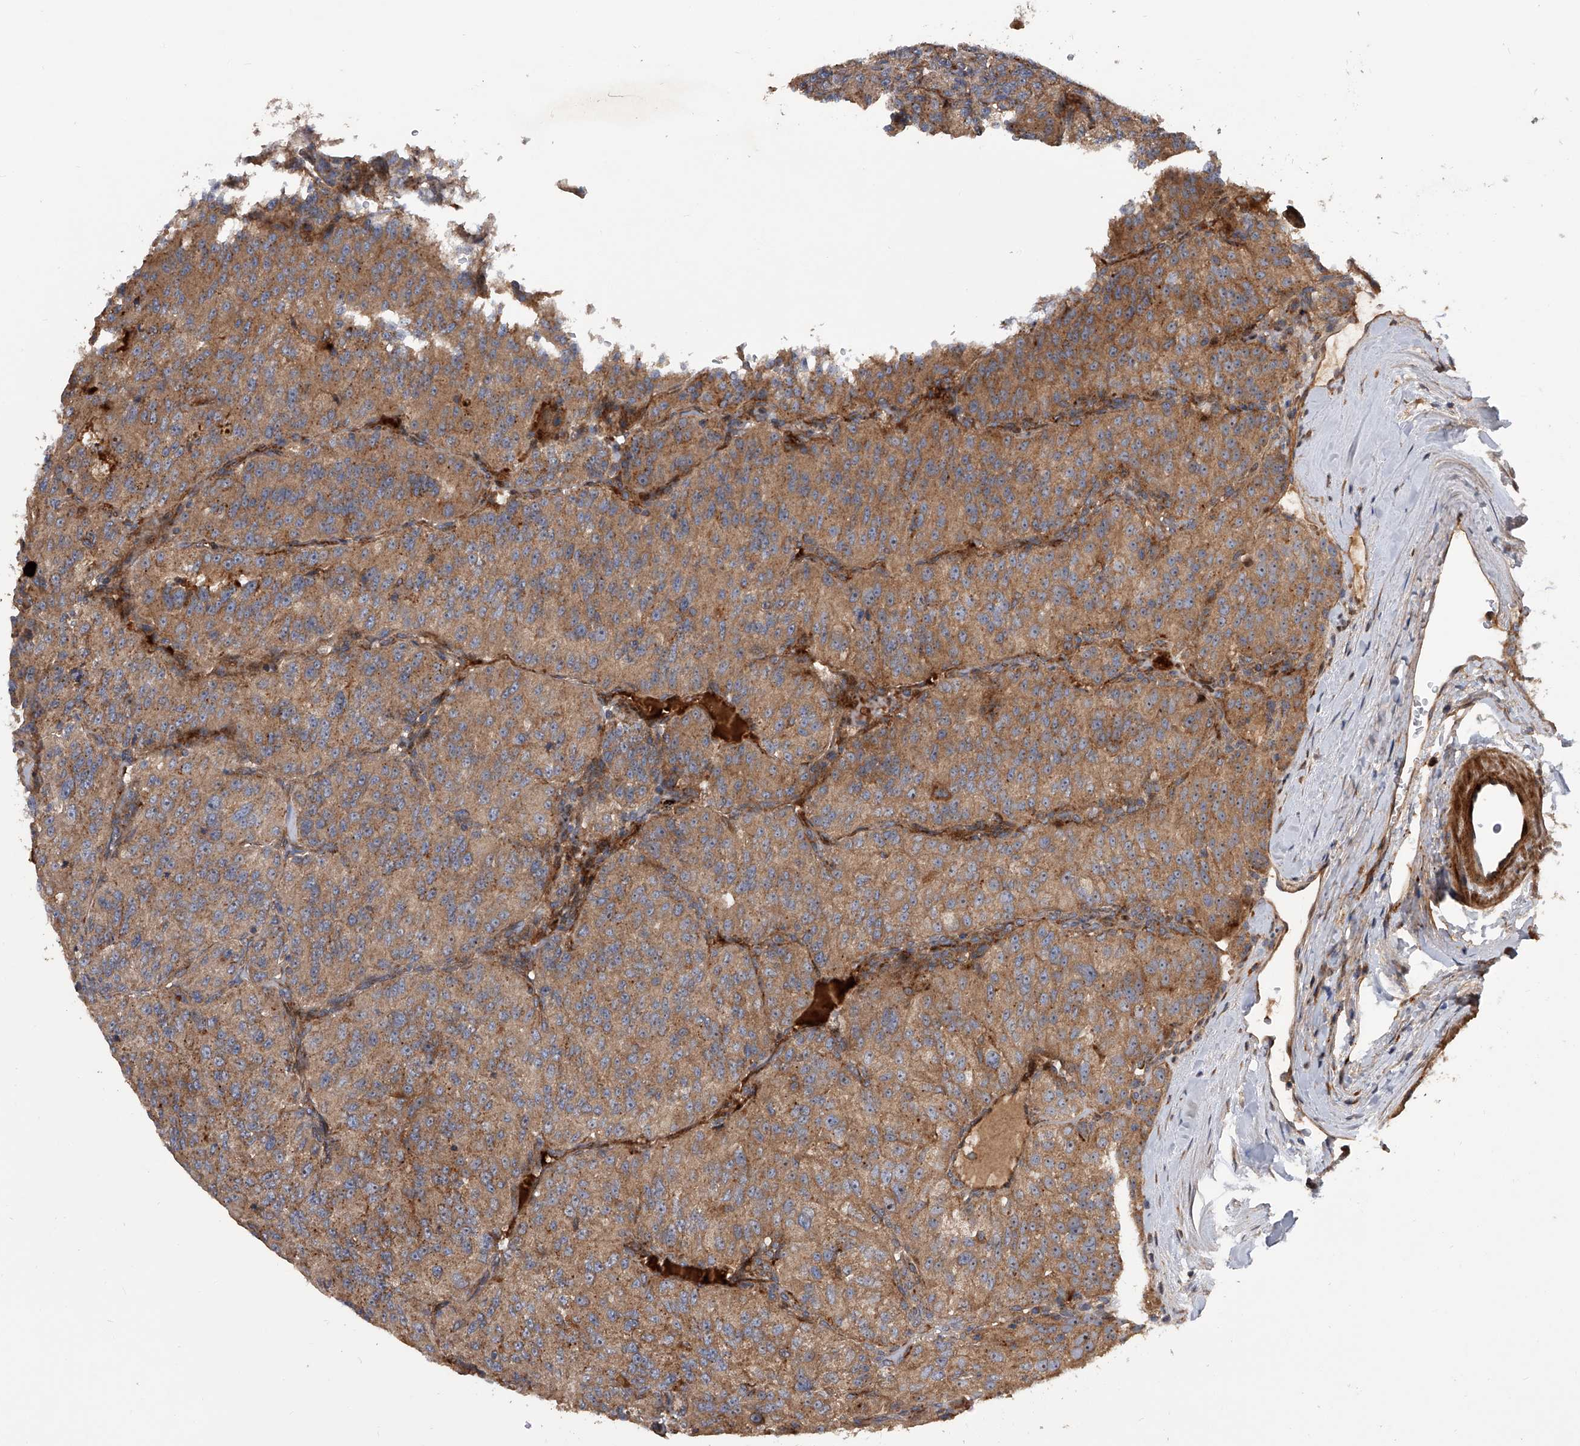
{"staining": {"intensity": "moderate", "quantity": ">75%", "location": "cytoplasmic/membranous"}, "tissue": "renal cancer", "cell_type": "Tumor cells", "image_type": "cancer", "snomed": [{"axis": "morphology", "description": "Adenocarcinoma, NOS"}, {"axis": "topography", "description": "Kidney"}], "caption": "An image showing moderate cytoplasmic/membranous staining in about >75% of tumor cells in renal adenocarcinoma, as visualized by brown immunohistochemical staining.", "gene": "USP47", "patient": {"sex": "female", "age": 63}}